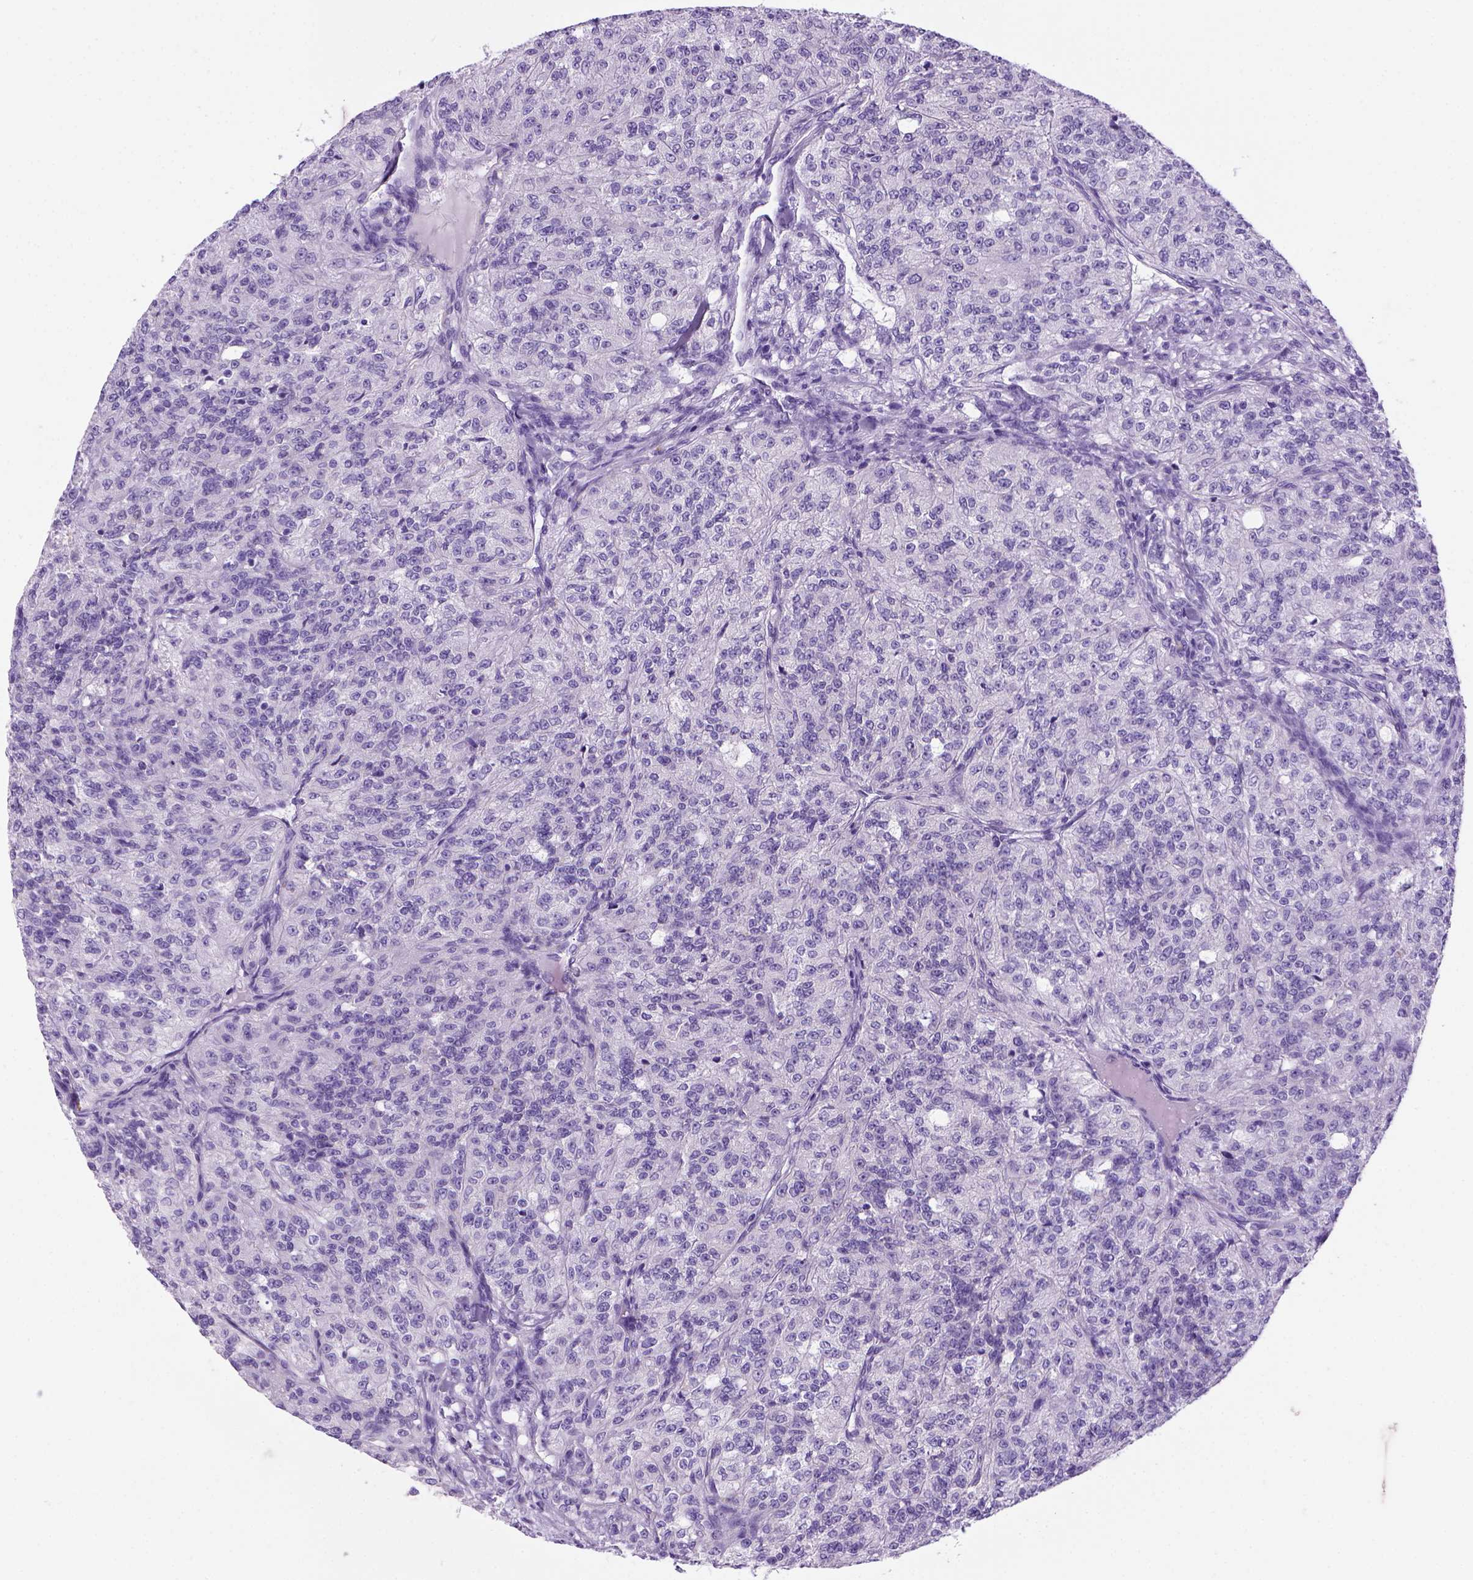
{"staining": {"intensity": "negative", "quantity": "none", "location": "none"}, "tissue": "renal cancer", "cell_type": "Tumor cells", "image_type": "cancer", "snomed": [{"axis": "morphology", "description": "Adenocarcinoma, NOS"}, {"axis": "topography", "description": "Kidney"}], "caption": "Immunohistochemistry of renal cancer (adenocarcinoma) reveals no staining in tumor cells.", "gene": "ARHGEF33", "patient": {"sex": "female", "age": 63}}